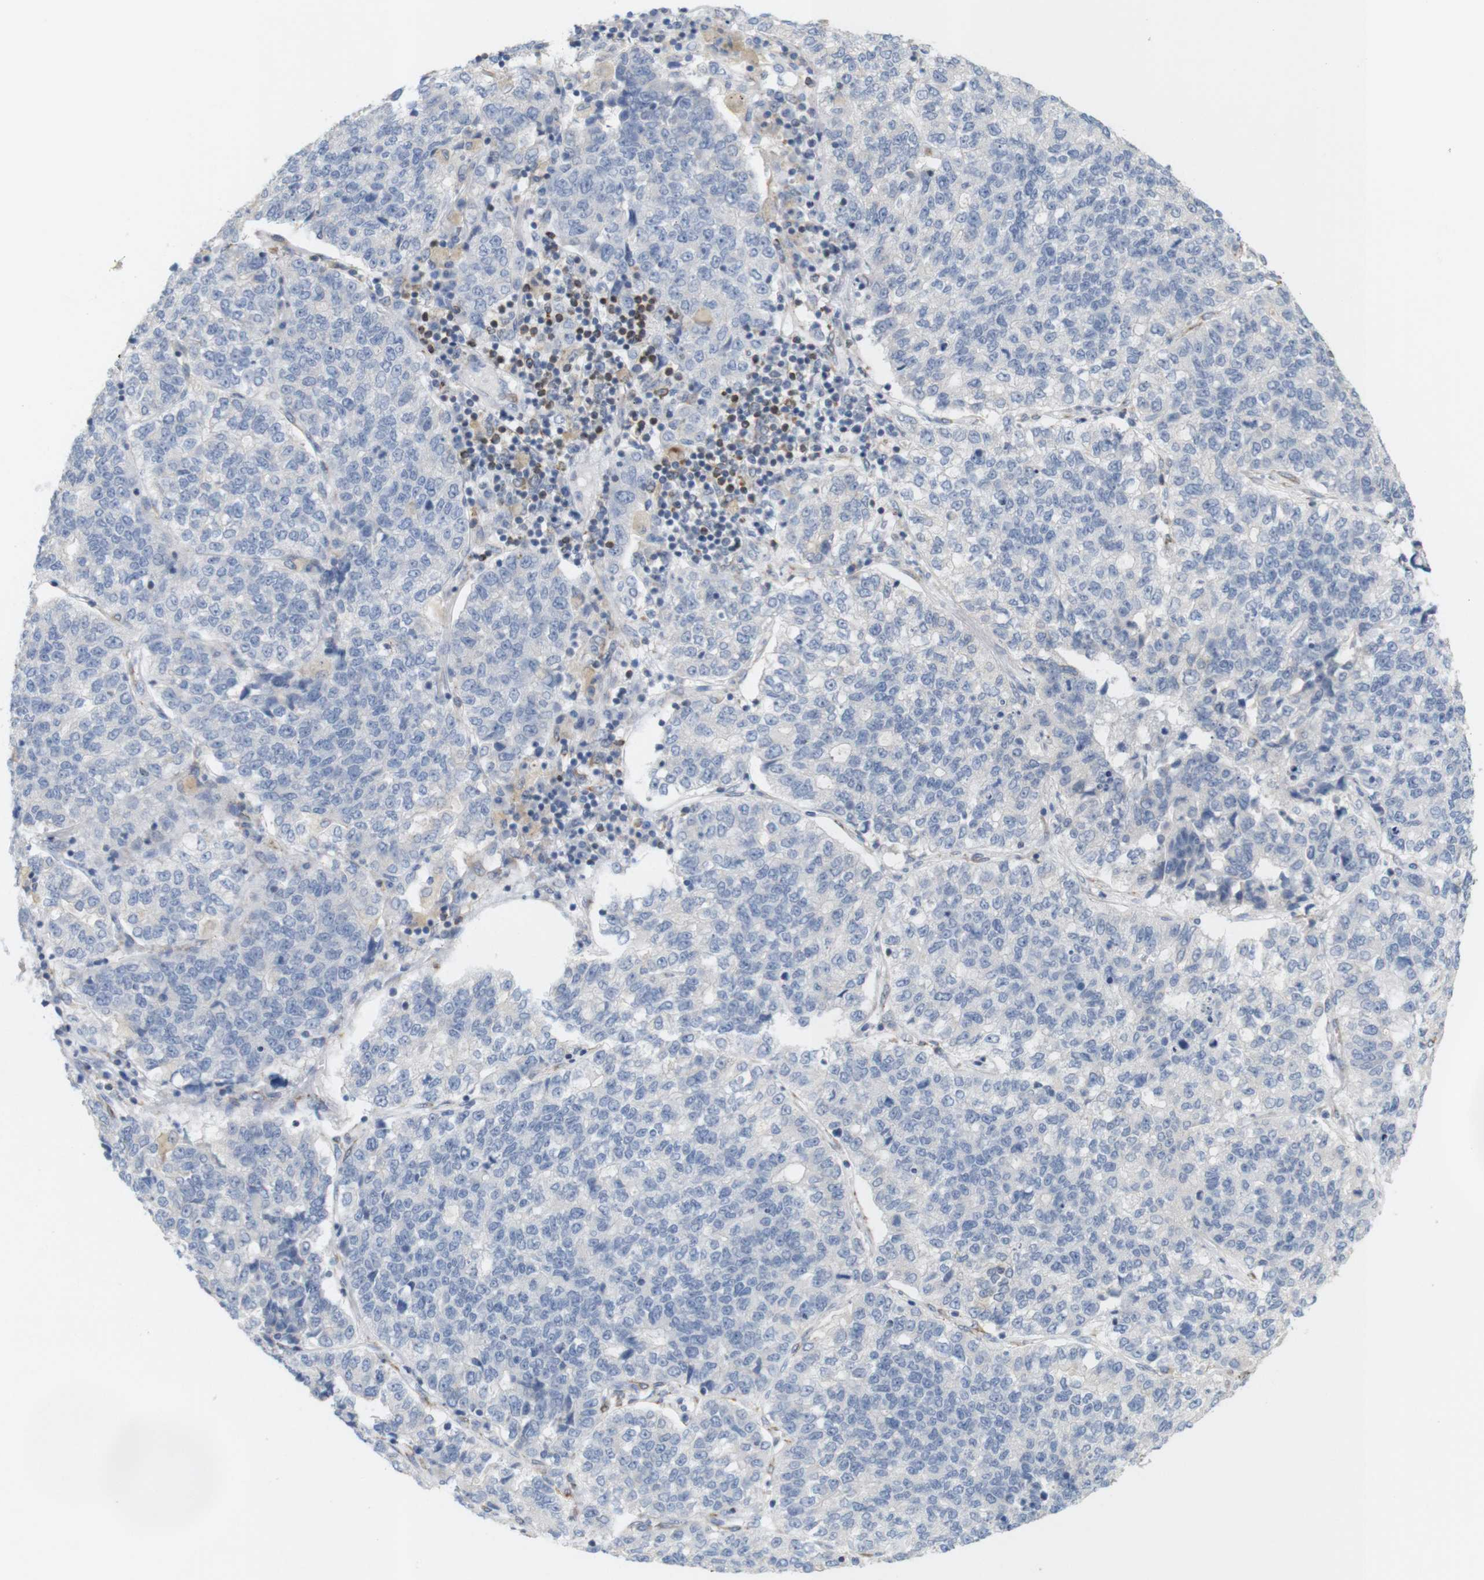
{"staining": {"intensity": "negative", "quantity": "none", "location": "none"}, "tissue": "lung cancer", "cell_type": "Tumor cells", "image_type": "cancer", "snomed": [{"axis": "morphology", "description": "Adenocarcinoma, NOS"}, {"axis": "topography", "description": "Lung"}], "caption": "This is an immunohistochemistry (IHC) image of lung cancer (adenocarcinoma). There is no positivity in tumor cells.", "gene": "ITPR1", "patient": {"sex": "male", "age": 49}}